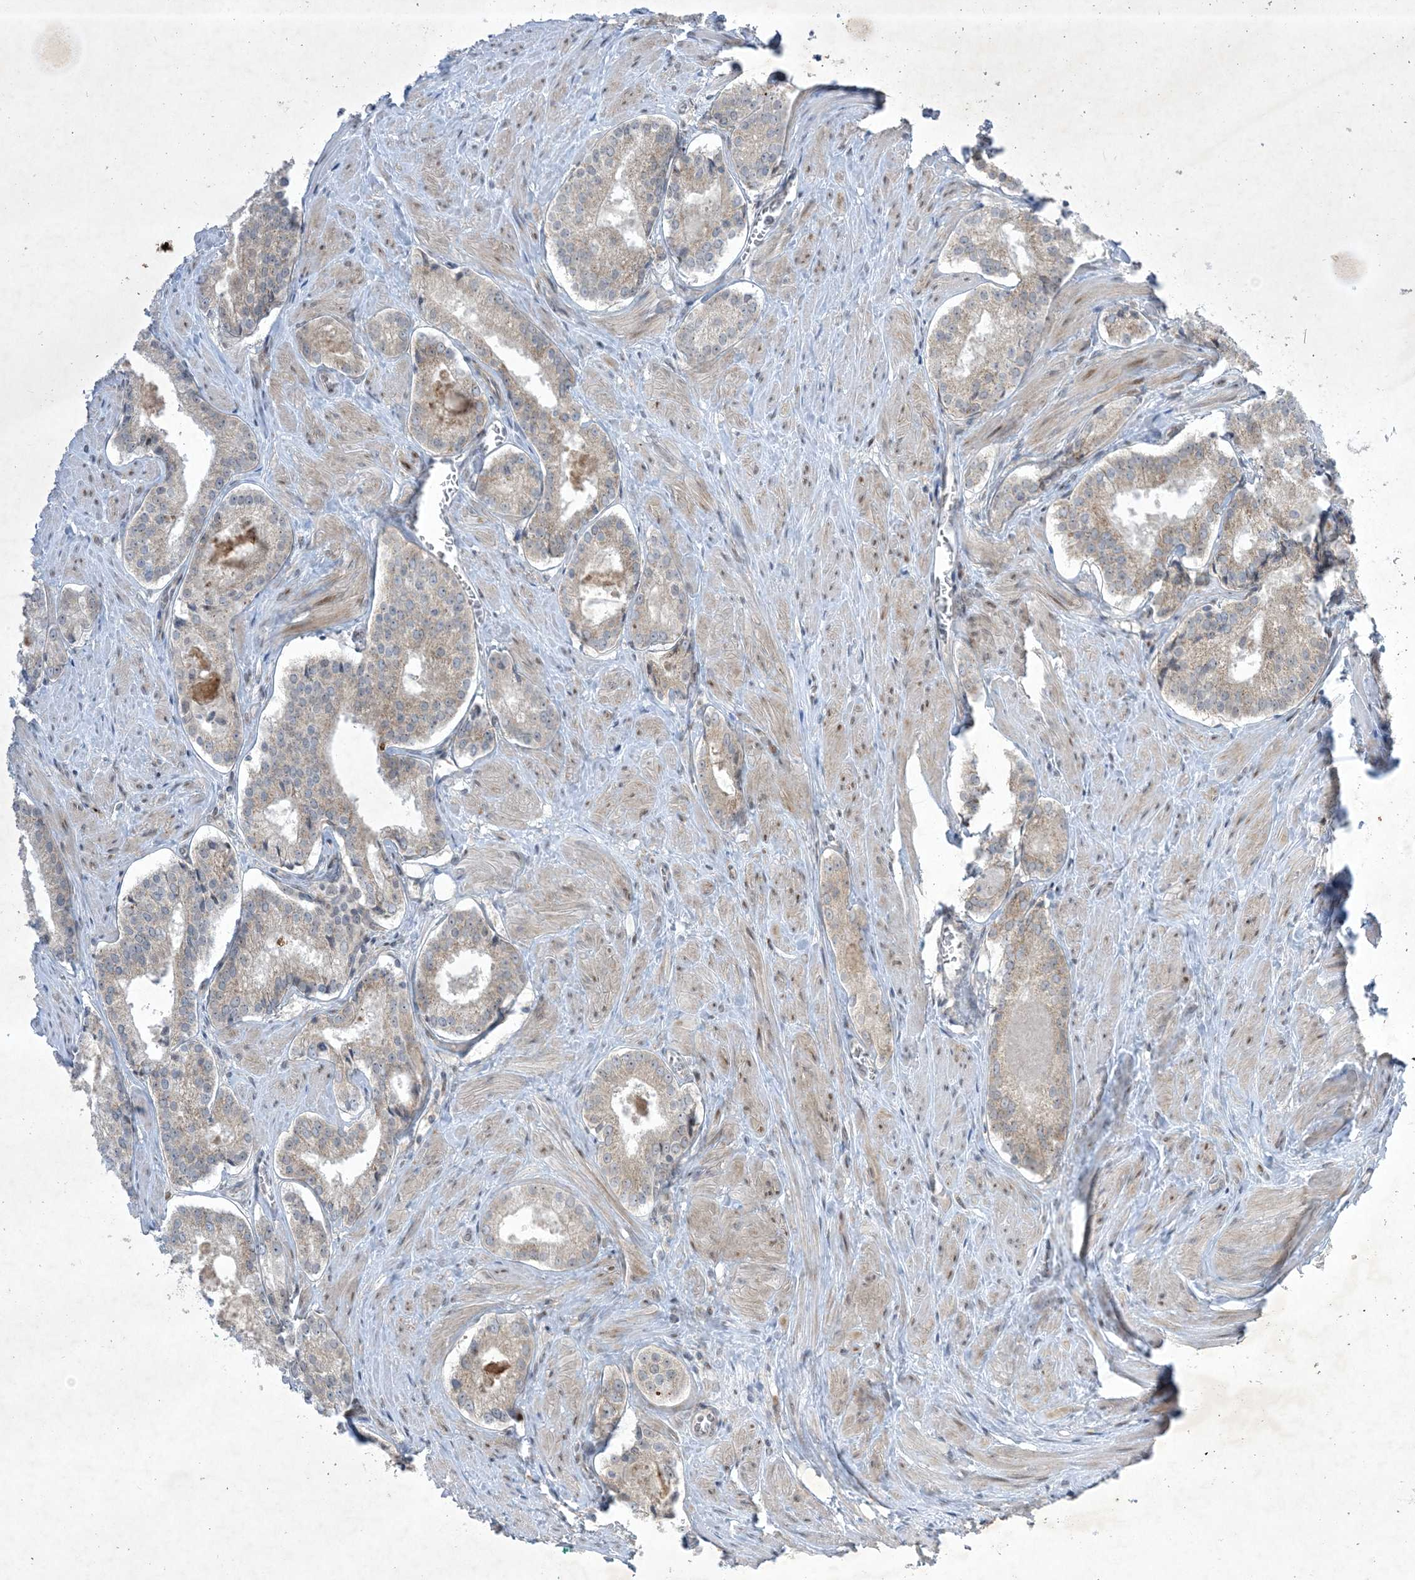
{"staining": {"intensity": "weak", "quantity": "<25%", "location": "cytoplasmic/membranous"}, "tissue": "prostate cancer", "cell_type": "Tumor cells", "image_type": "cancer", "snomed": [{"axis": "morphology", "description": "Adenocarcinoma, Low grade"}, {"axis": "topography", "description": "Prostate"}], "caption": "The photomicrograph displays no staining of tumor cells in prostate adenocarcinoma (low-grade).", "gene": "SOGA3", "patient": {"sex": "male", "age": 54}}